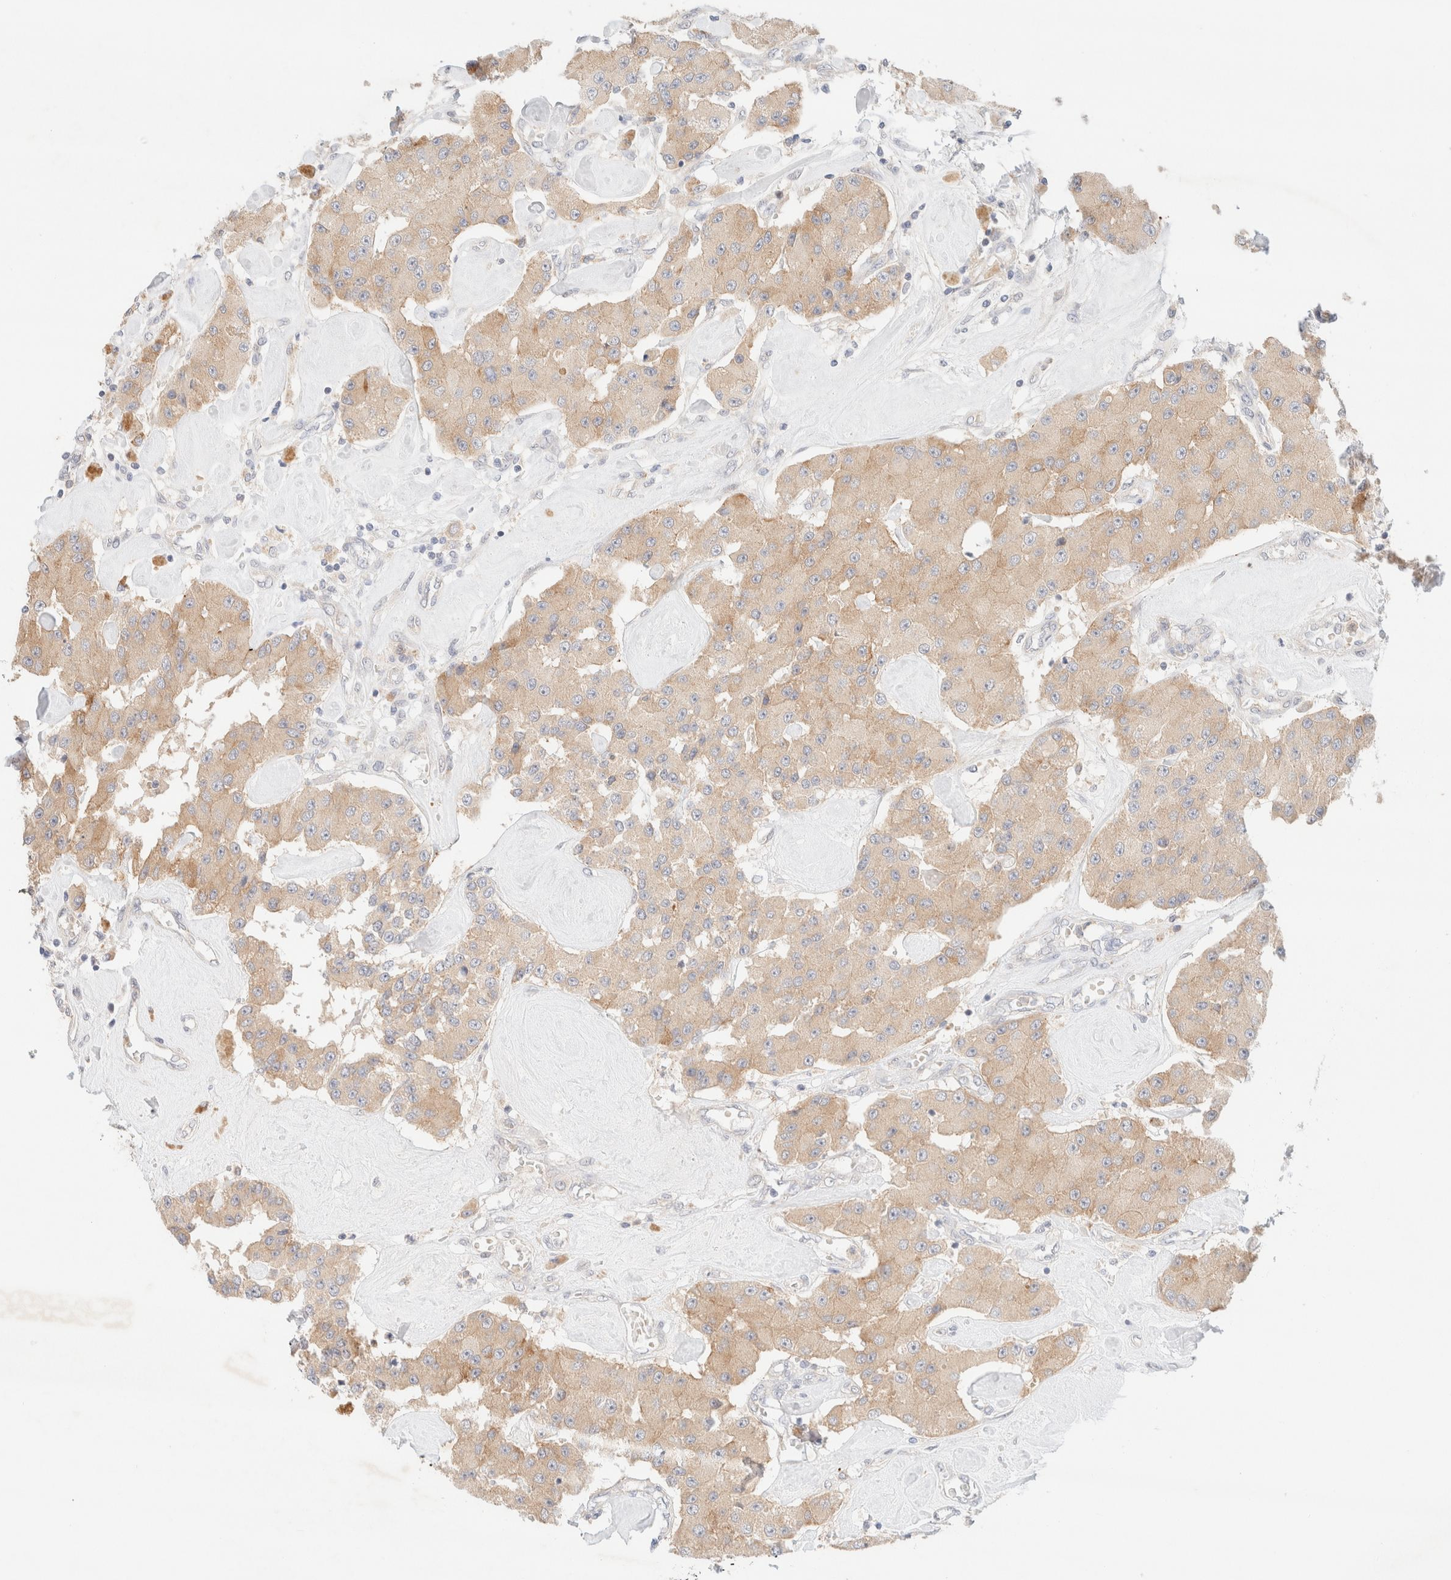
{"staining": {"intensity": "moderate", "quantity": ">75%", "location": "cytoplasmic/membranous"}, "tissue": "carcinoid", "cell_type": "Tumor cells", "image_type": "cancer", "snomed": [{"axis": "morphology", "description": "Carcinoid, malignant, NOS"}, {"axis": "topography", "description": "Pancreas"}], "caption": "DAB immunohistochemical staining of carcinoid displays moderate cytoplasmic/membranous protein staining in about >75% of tumor cells.", "gene": "SGSM2", "patient": {"sex": "male", "age": 41}}